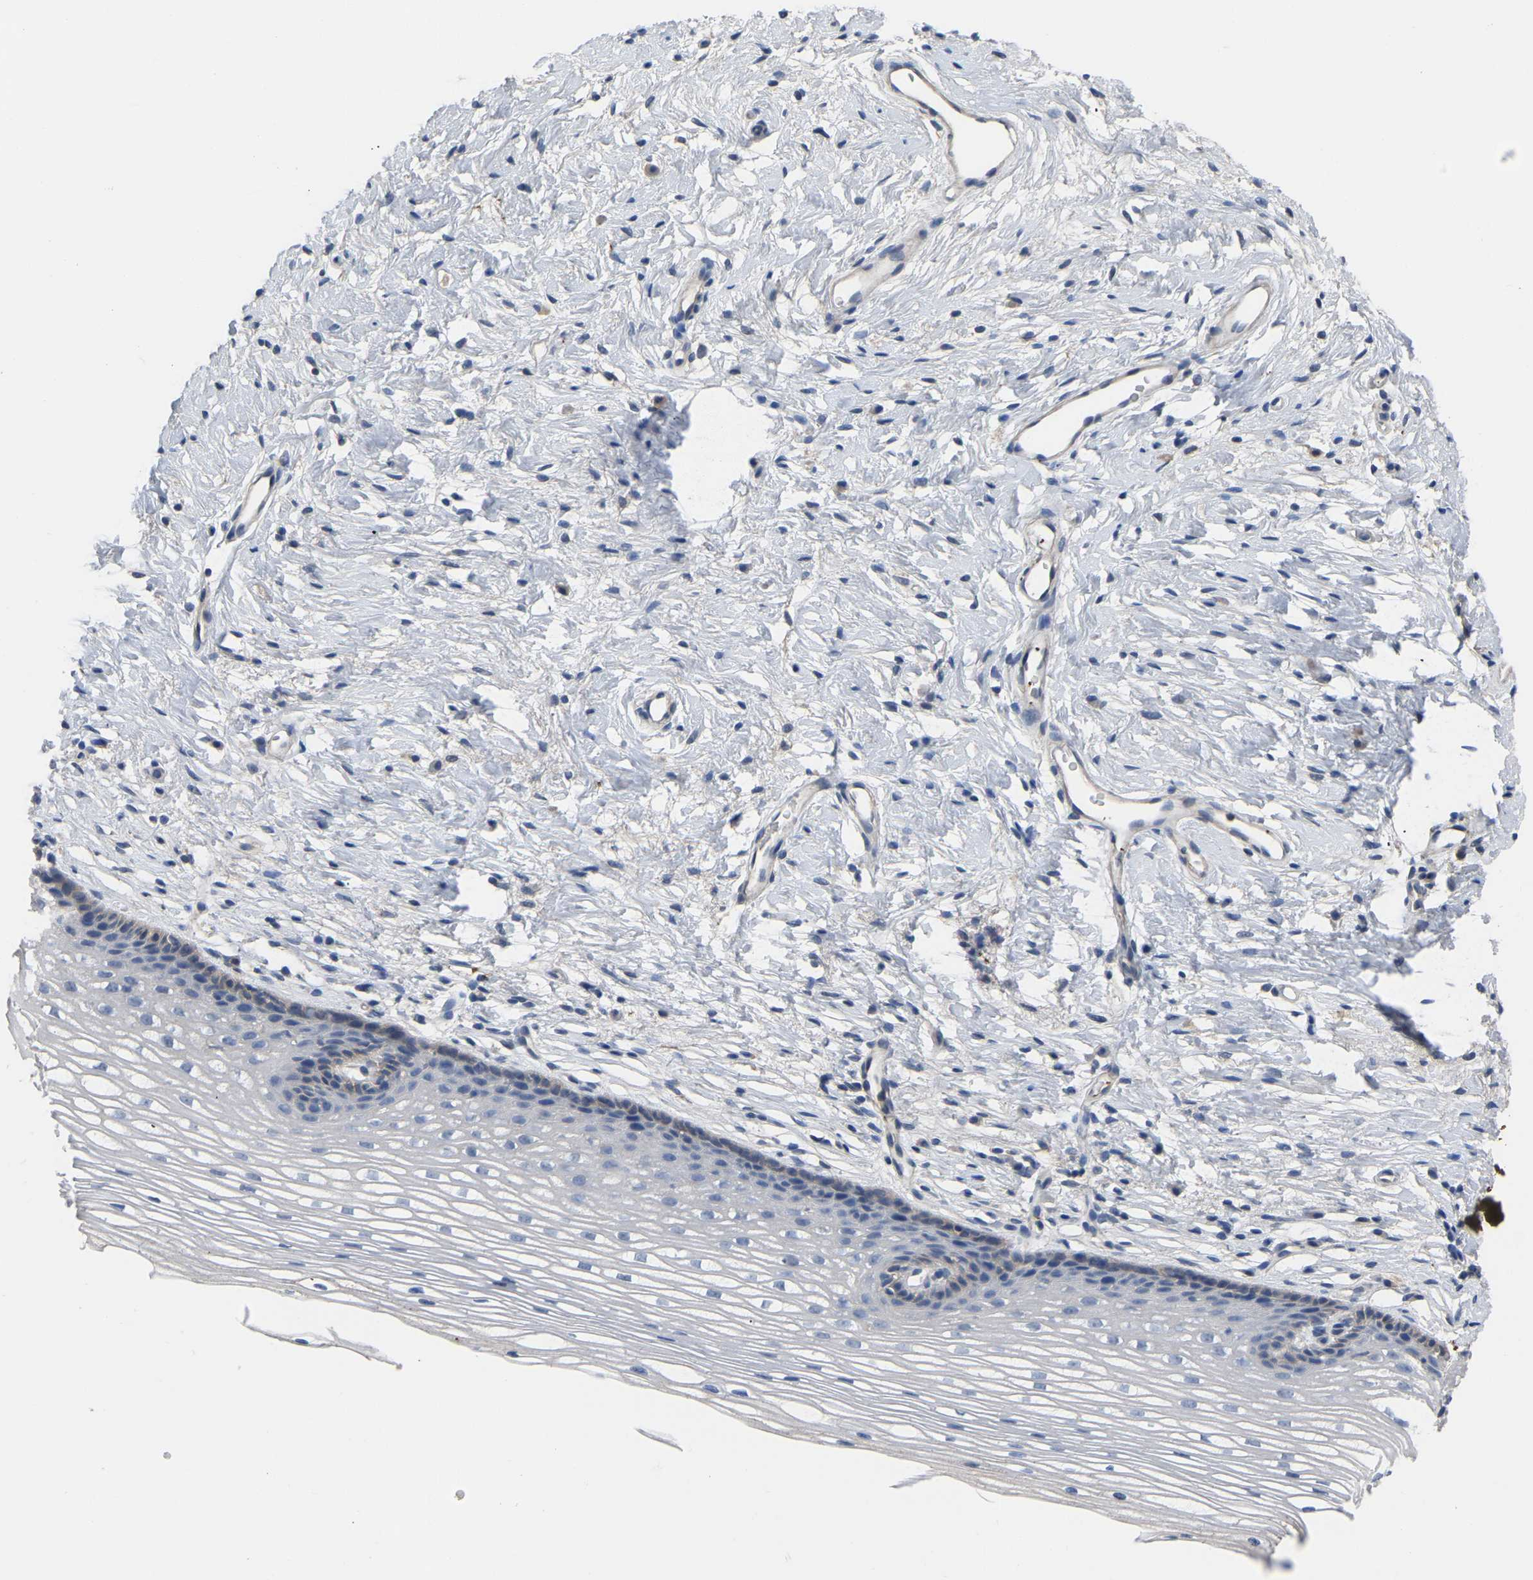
{"staining": {"intensity": "weak", "quantity": "<25%", "location": "cytoplasmic/membranous"}, "tissue": "cervix", "cell_type": "Squamous epithelial cells", "image_type": "normal", "snomed": [{"axis": "morphology", "description": "Normal tissue, NOS"}, {"axis": "topography", "description": "Cervix"}], "caption": "A high-resolution image shows immunohistochemistry (IHC) staining of normal cervix, which demonstrates no significant expression in squamous epithelial cells.", "gene": "ZNF449", "patient": {"sex": "female", "age": 77}}